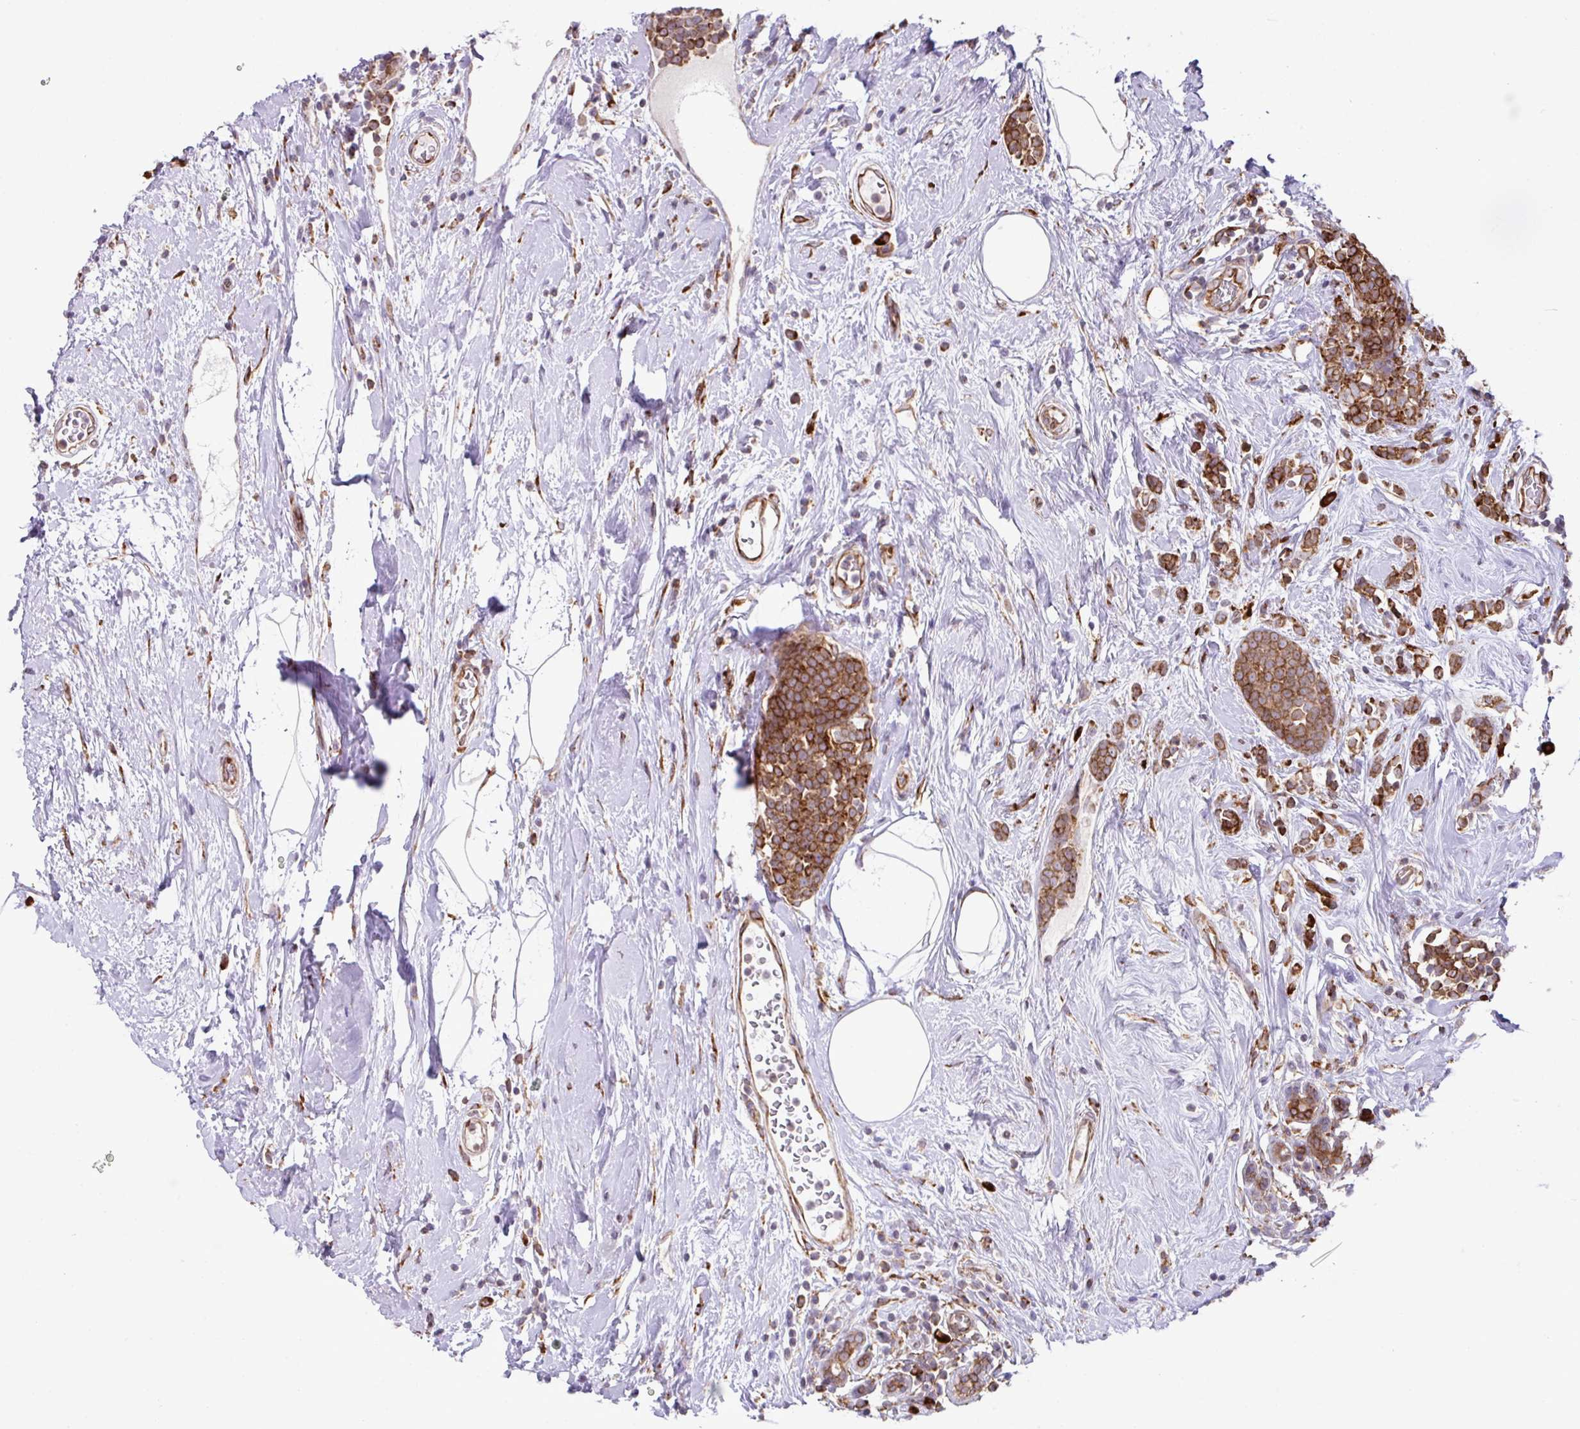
{"staining": {"intensity": "moderate", "quantity": ">75%", "location": "cytoplasmic/membranous"}, "tissue": "breast cancer", "cell_type": "Tumor cells", "image_type": "cancer", "snomed": [{"axis": "morphology", "description": "Duct carcinoma"}, {"axis": "topography", "description": "Breast"}], "caption": "Tumor cells demonstrate medium levels of moderate cytoplasmic/membranous staining in approximately >75% of cells in human breast cancer.", "gene": "SLC39A7", "patient": {"sex": "female", "age": 75}}